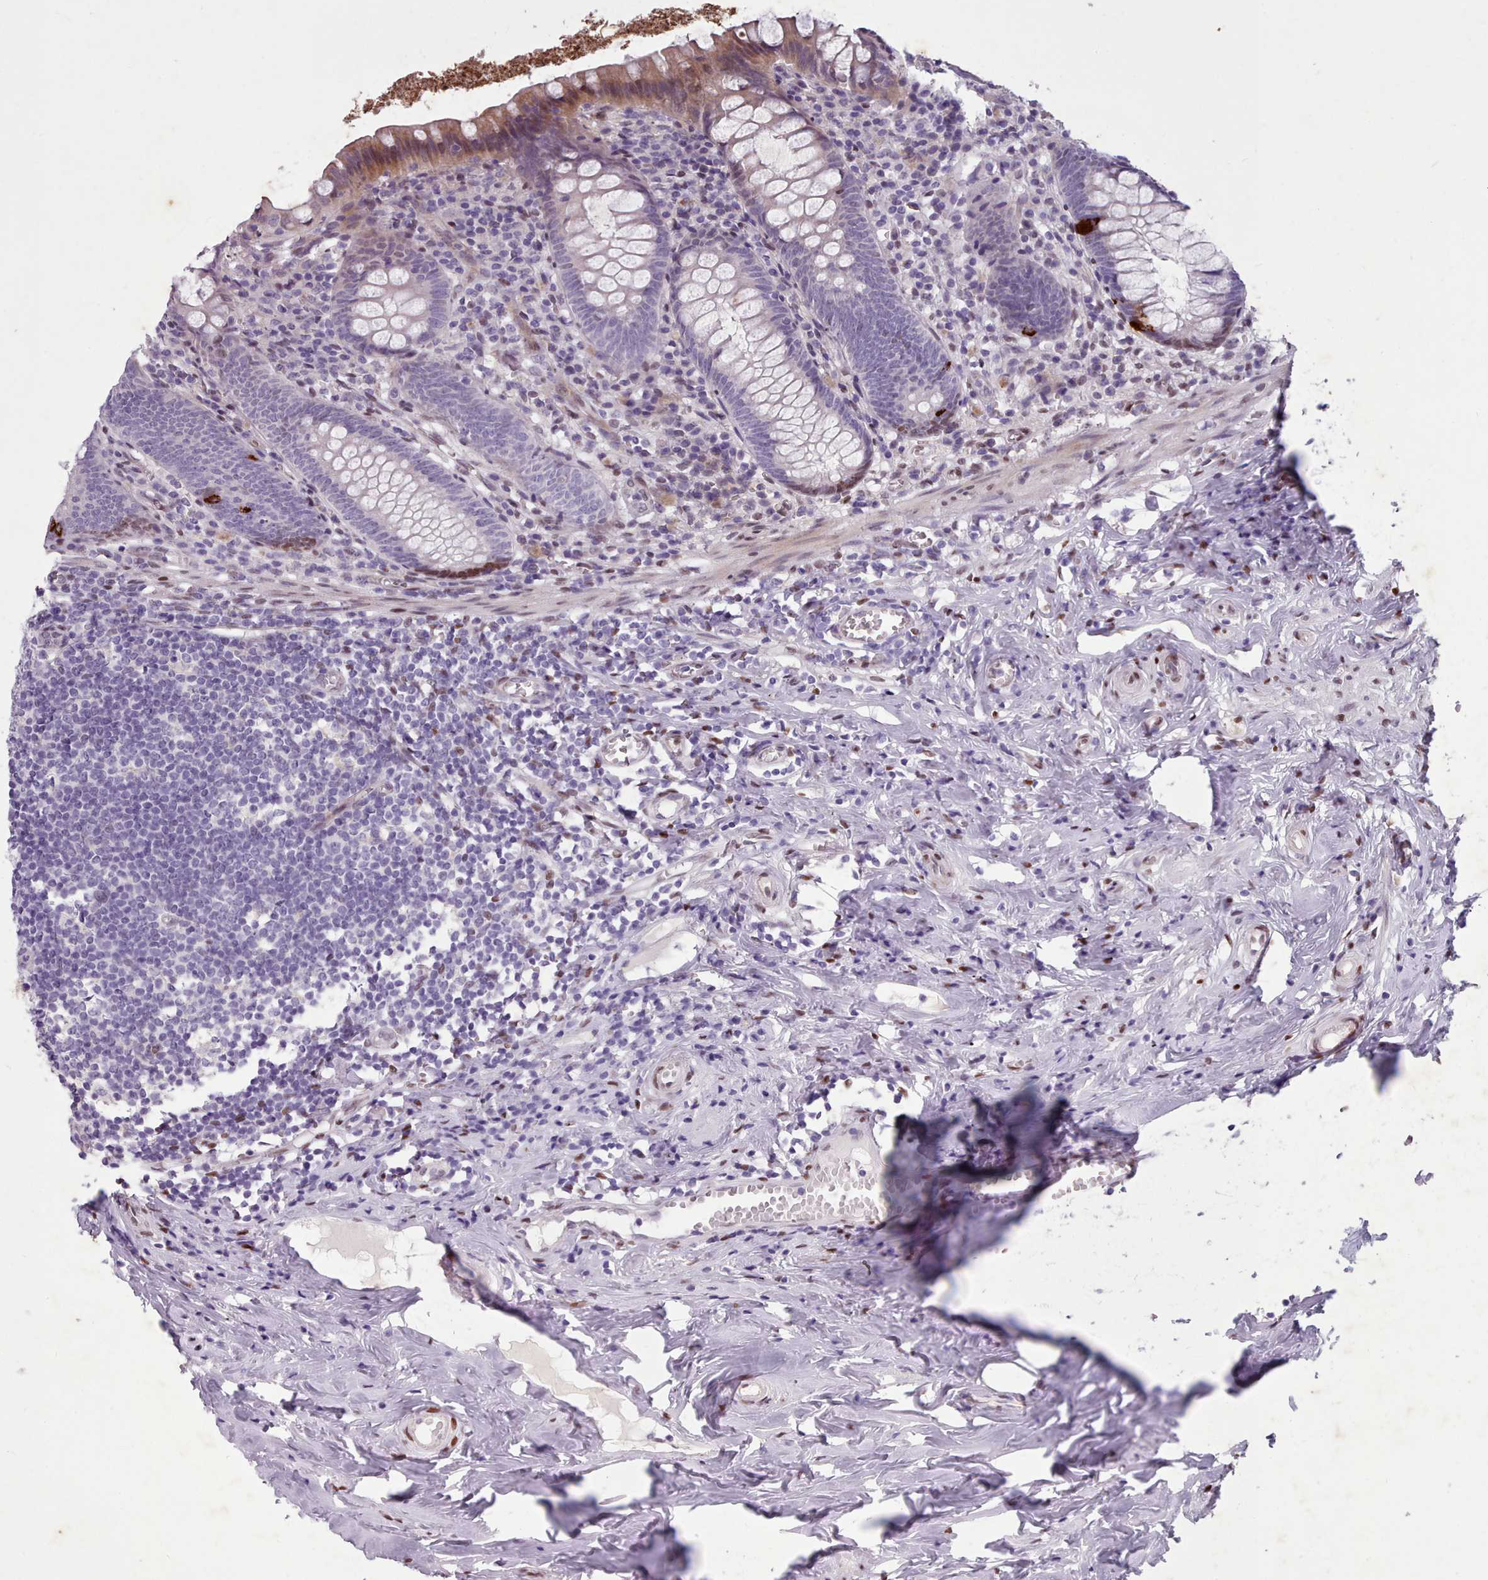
{"staining": {"intensity": "moderate", "quantity": "<25%", "location": "cytoplasmic/membranous,nuclear"}, "tissue": "appendix", "cell_type": "Glandular cells", "image_type": "normal", "snomed": [{"axis": "morphology", "description": "Normal tissue, NOS"}, {"axis": "topography", "description": "Appendix"}], "caption": "Immunohistochemistry image of normal appendix: appendix stained using immunohistochemistry exhibits low levels of moderate protein expression localized specifically in the cytoplasmic/membranous,nuclear of glandular cells, appearing as a cytoplasmic/membranous,nuclear brown color.", "gene": "KCNT2", "patient": {"sex": "female", "age": 51}}